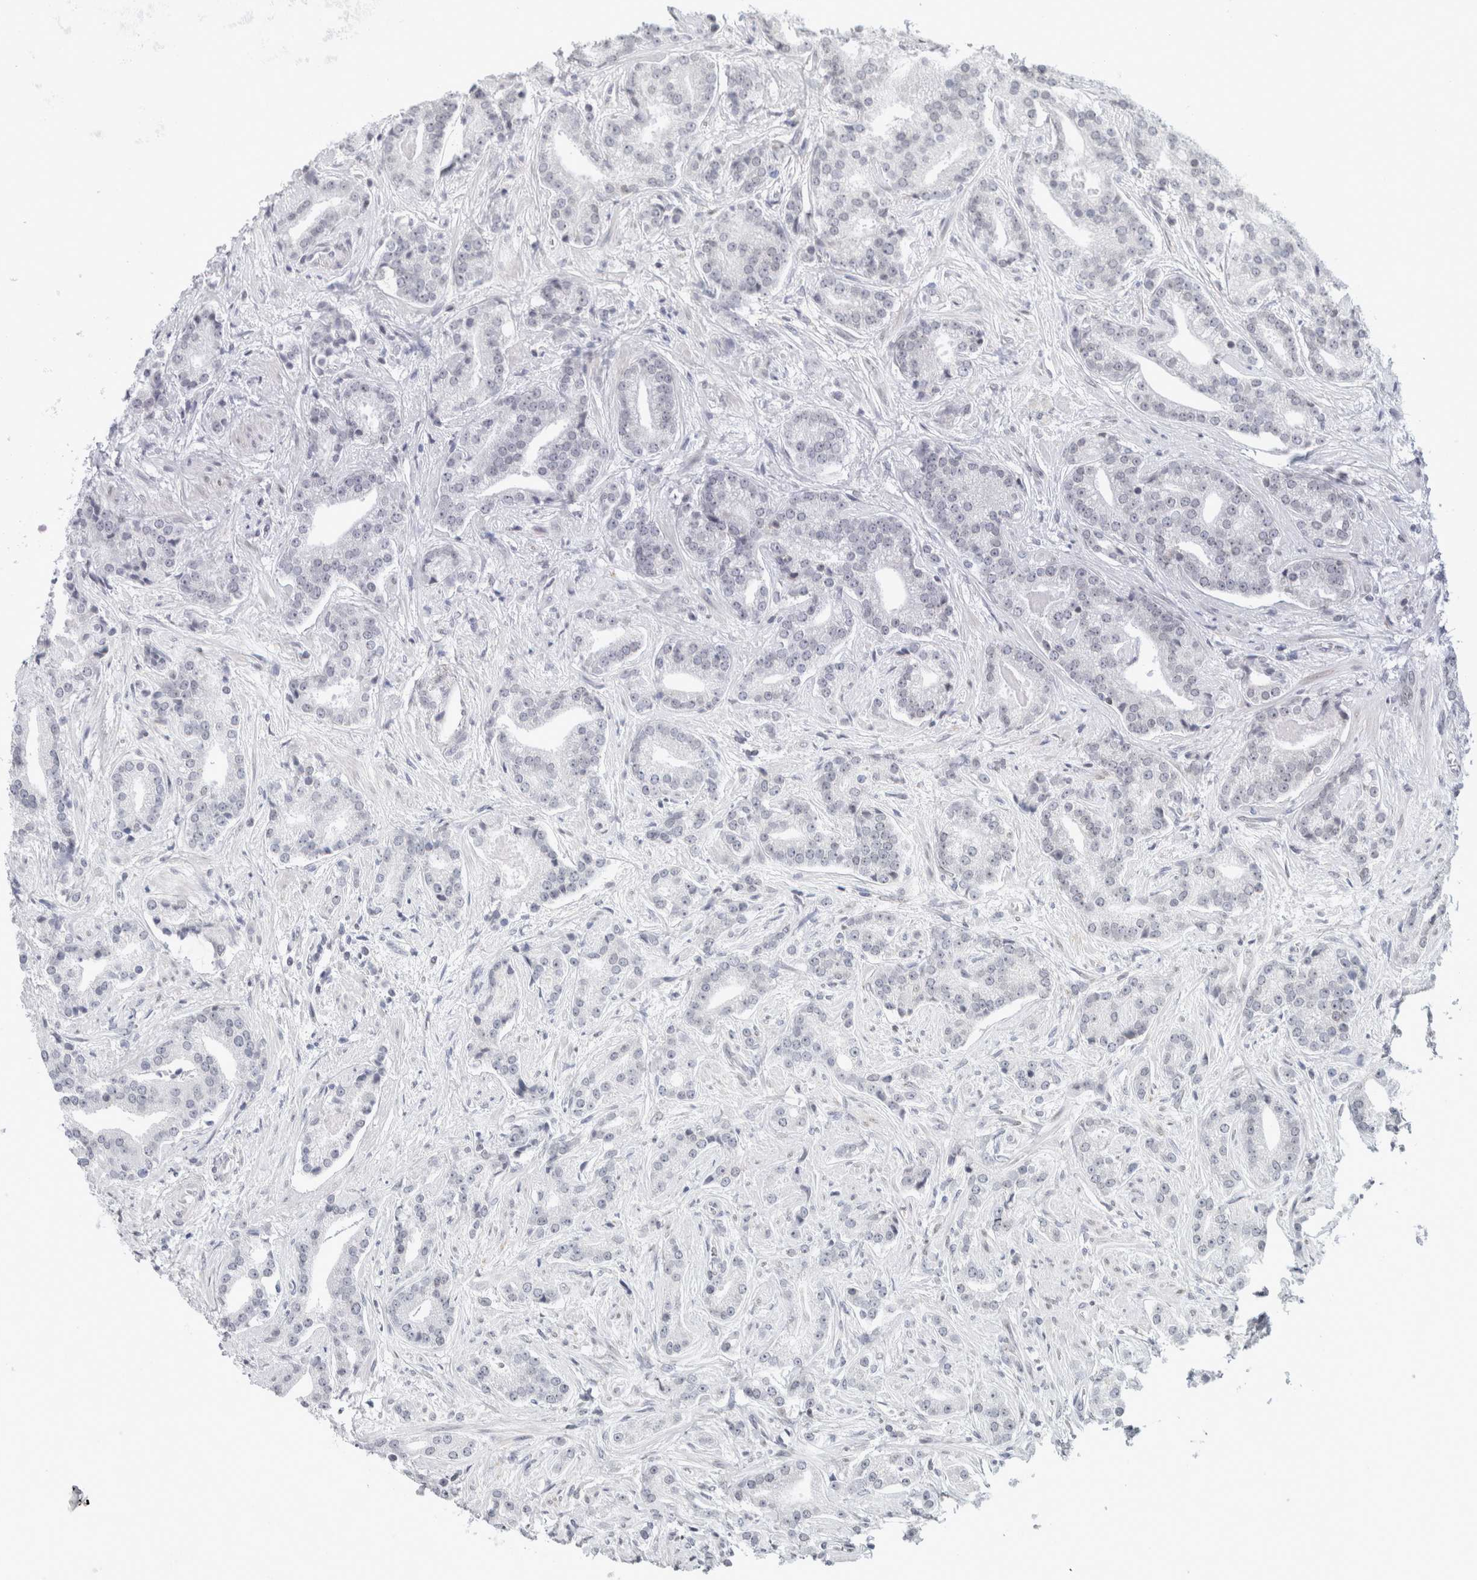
{"staining": {"intensity": "negative", "quantity": "none", "location": "none"}, "tissue": "prostate cancer", "cell_type": "Tumor cells", "image_type": "cancer", "snomed": [{"axis": "morphology", "description": "Adenocarcinoma, Low grade"}, {"axis": "topography", "description": "Prostate"}], "caption": "DAB immunohistochemical staining of human prostate cancer (low-grade adenocarcinoma) displays no significant positivity in tumor cells.", "gene": "RBMX2", "patient": {"sex": "male", "age": 67}}